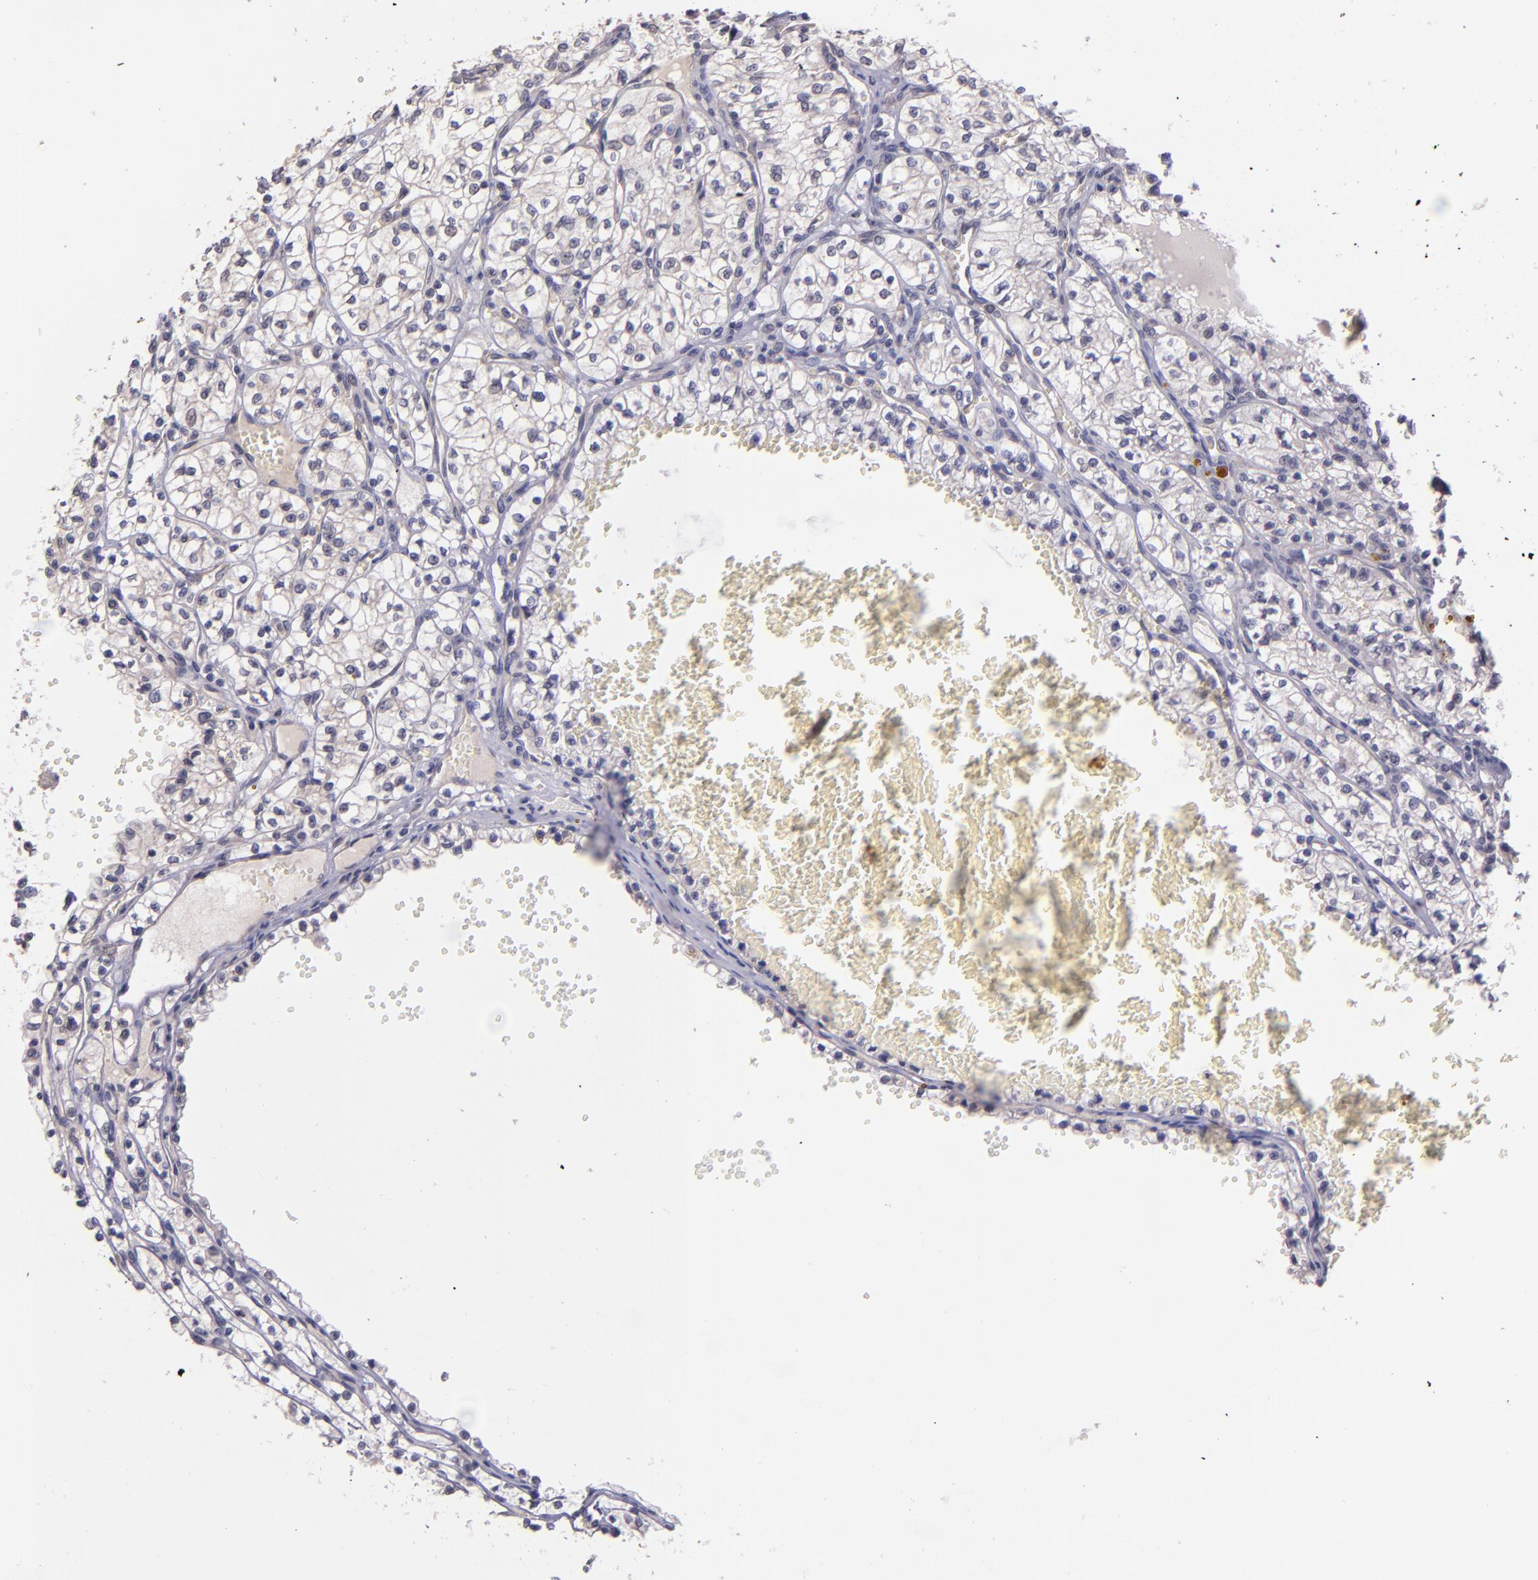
{"staining": {"intensity": "negative", "quantity": "none", "location": "none"}, "tissue": "renal cancer", "cell_type": "Tumor cells", "image_type": "cancer", "snomed": [{"axis": "morphology", "description": "Adenocarcinoma, NOS"}, {"axis": "topography", "description": "Kidney"}], "caption": "An IHC micrograph of adenocarcinoma (renal) is shown. There is no staining in tumor cells of adenocarcinoma (renal).", "gene": "NUP62CL", "patient": {"sex": "male", "age": 61}}